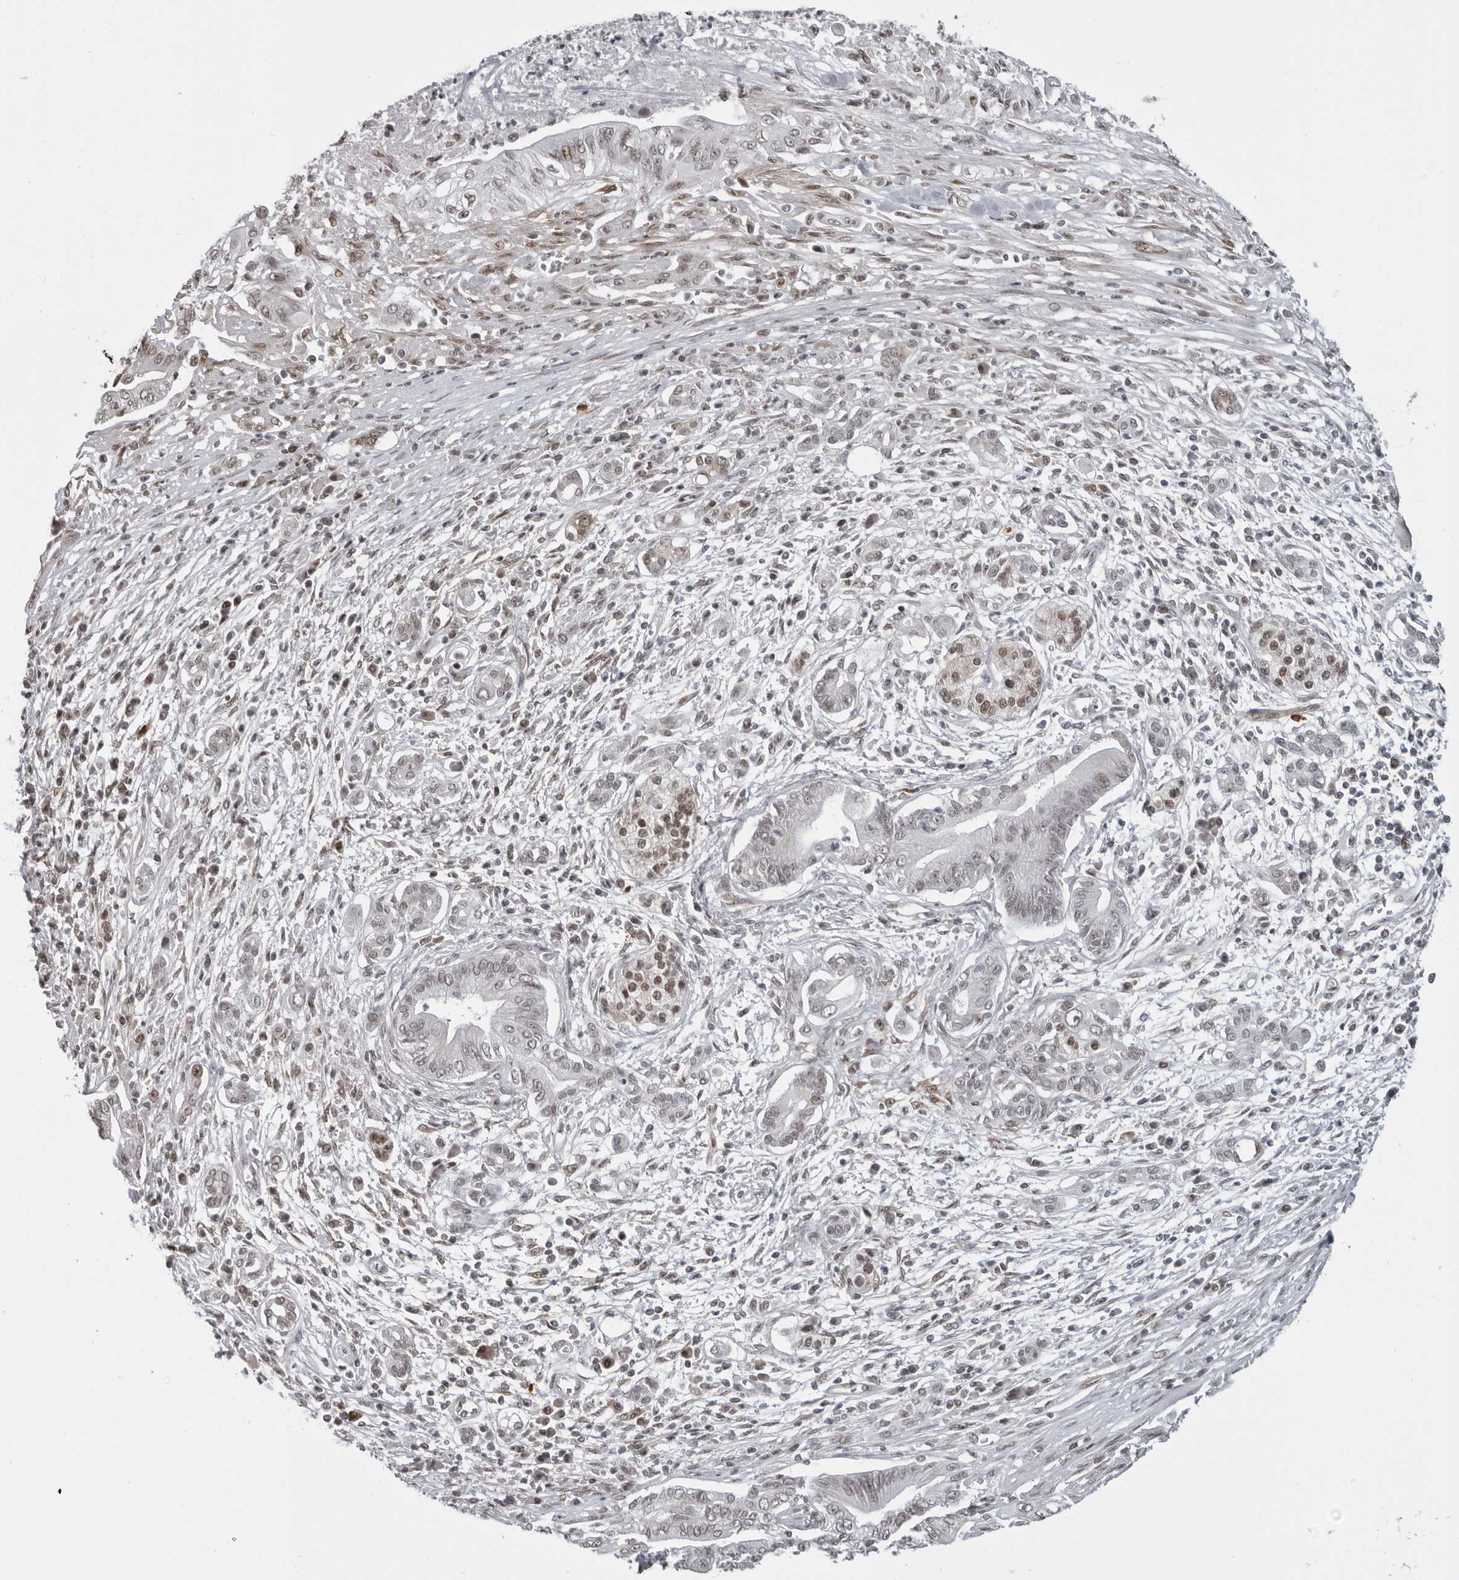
{"staining": {"intensity": "weak", "quantity": "<25%", "location": "nuclear"}, "tissue": "pancreatic cancer", "cell_type": "Tumor cells", "image_type": "cancer", "snomed": [{"axis": "morphology", "description": "Adenocarcinoma, NOS"}, {"axis": "topography", "description": "Pancreas"}], "caption": "Tumor cells show no significant positivity in adenocarcinoma (pancreatic).", "gene": "MAF", "patient": {"sex": "male", "age": 58}}